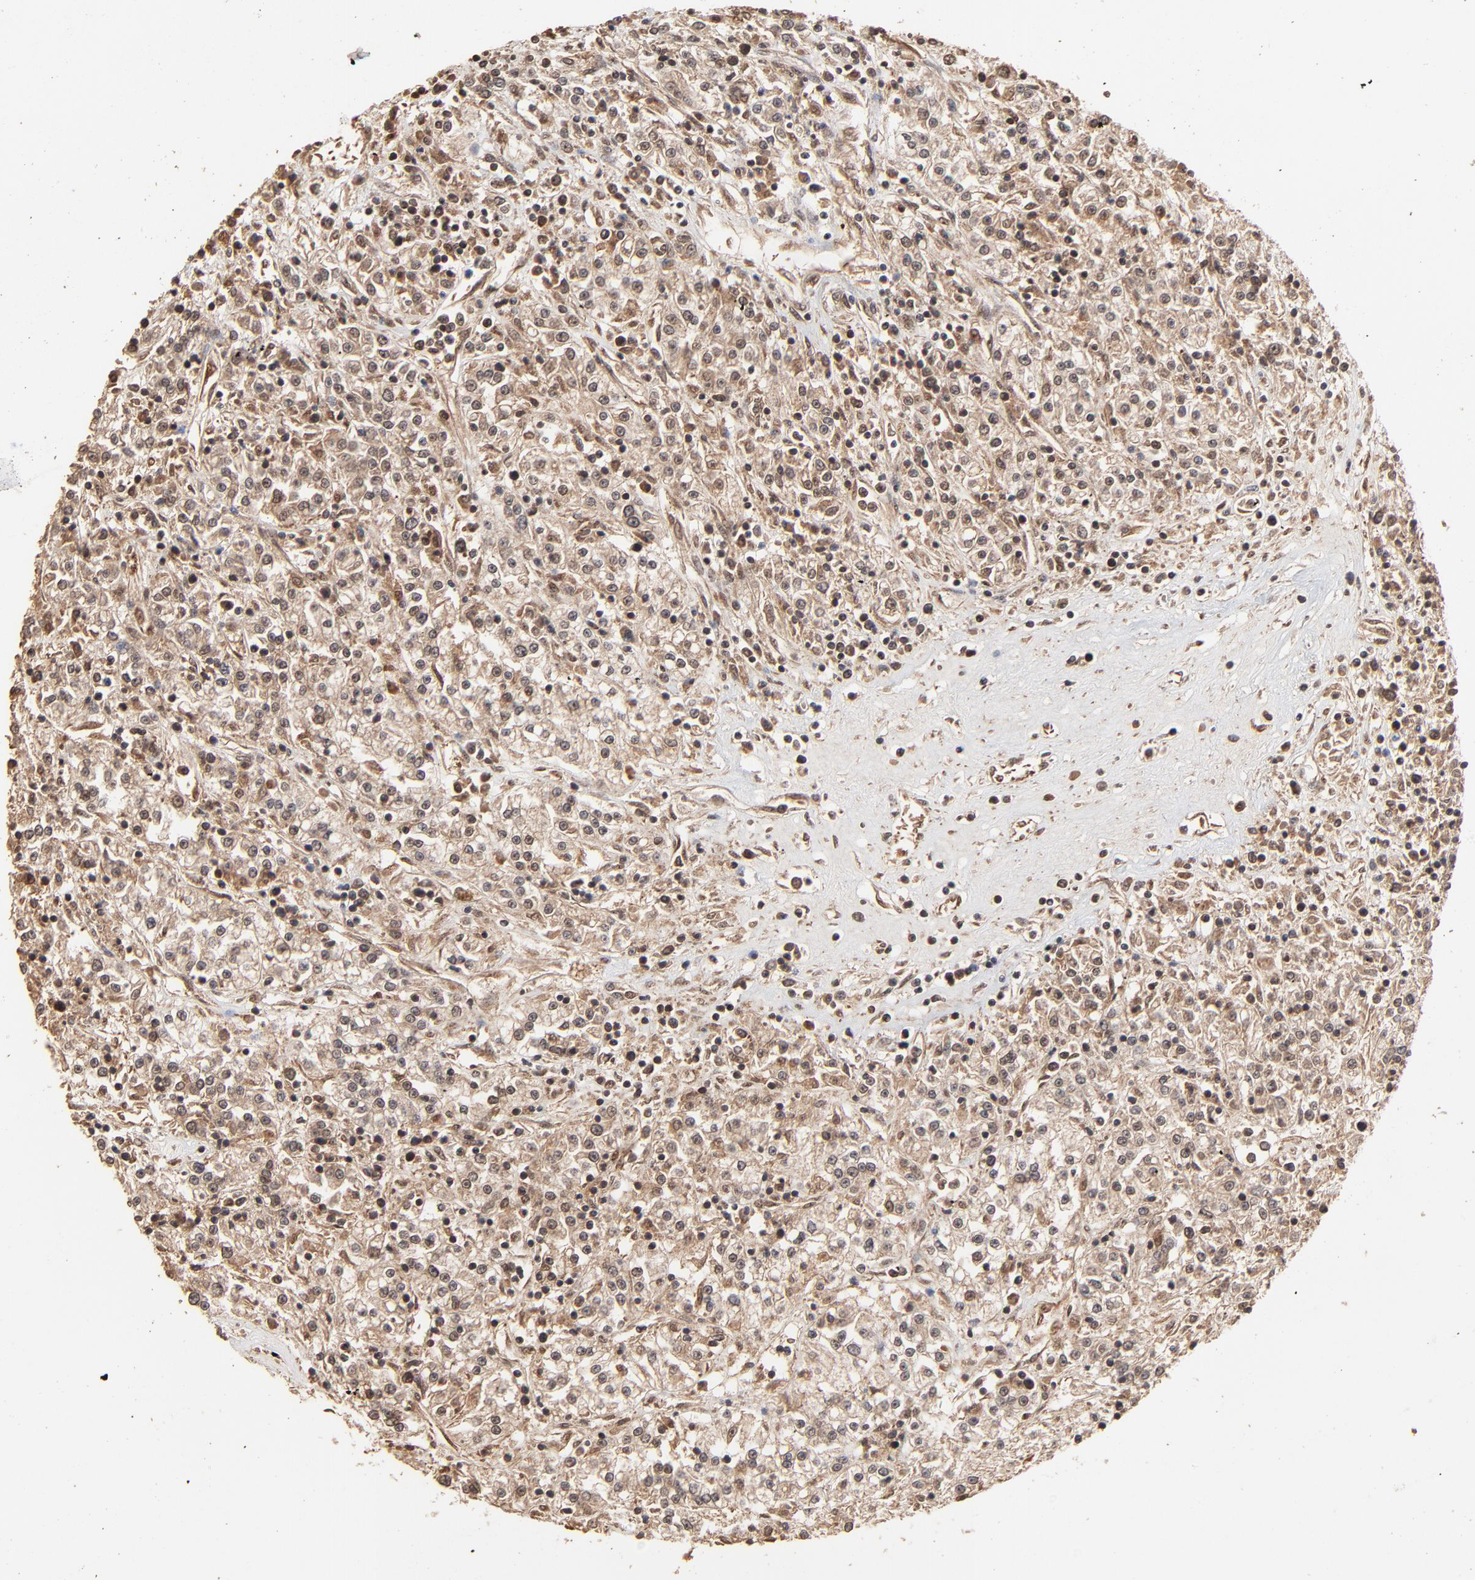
{"staining": {"intensity": "moderate", "quantity": ">75%", "location": "cytoplasmic/membranous,nuclear"}, "tissue": "renal cancer", "cell_type": "Tumor cells", "image_type": "cancer", "snomed": [{"axis": "morphology", "description": "Adenocarcinoma, NOS"}, {"axis": "topography", "description": "Kidney"}], "caption": "Renal adenocarcinoma was stained to show a protein in brown. There is medium levels of moderate cytoplasmic/membranous and nuclear positivity in approximately >75% of tumor cells.", "gene": "FAM227A", "patient": {"sex": "female", "age": 76}}